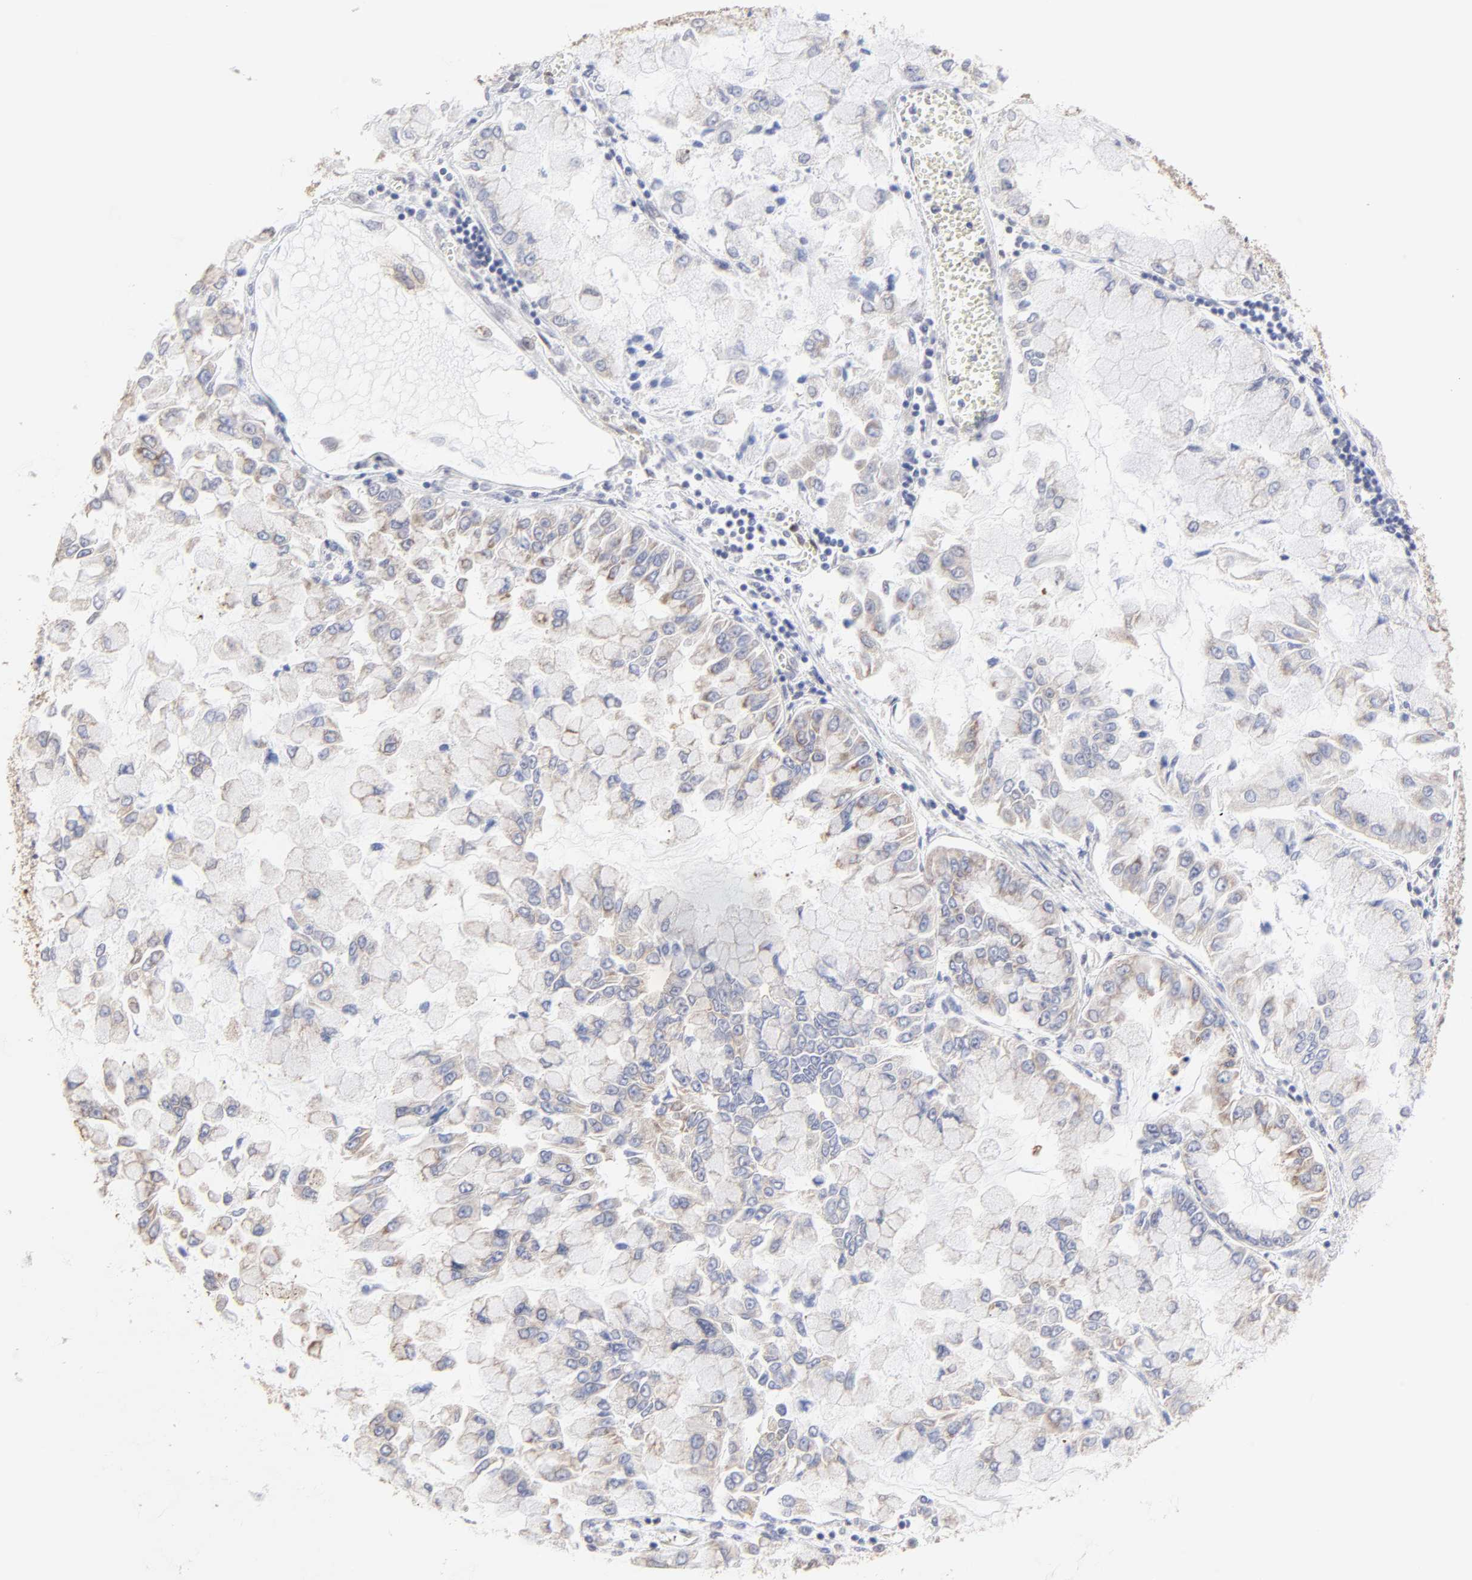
{"staining": {"intensity": "weak", "quantity": "25%-75%", "location": "cytoplasmic/membranous"}, "tissue": "liver cancer", "cell_type": "Tumor cells", "image_type": "cancer", "snomed": [{"axis": "morphology", "description": "Cholangiocarcinoma"}, {"axis": "topography", "description": "Liver"}], "caption": "About 25%-75% of tumor cells in liver cancer show weak cytoplasmic/membranous protein positivity as visualized by brown immunohistochemical staining.", "gene": "CCT2", "patient": {"sex": "female", "age": 79}}